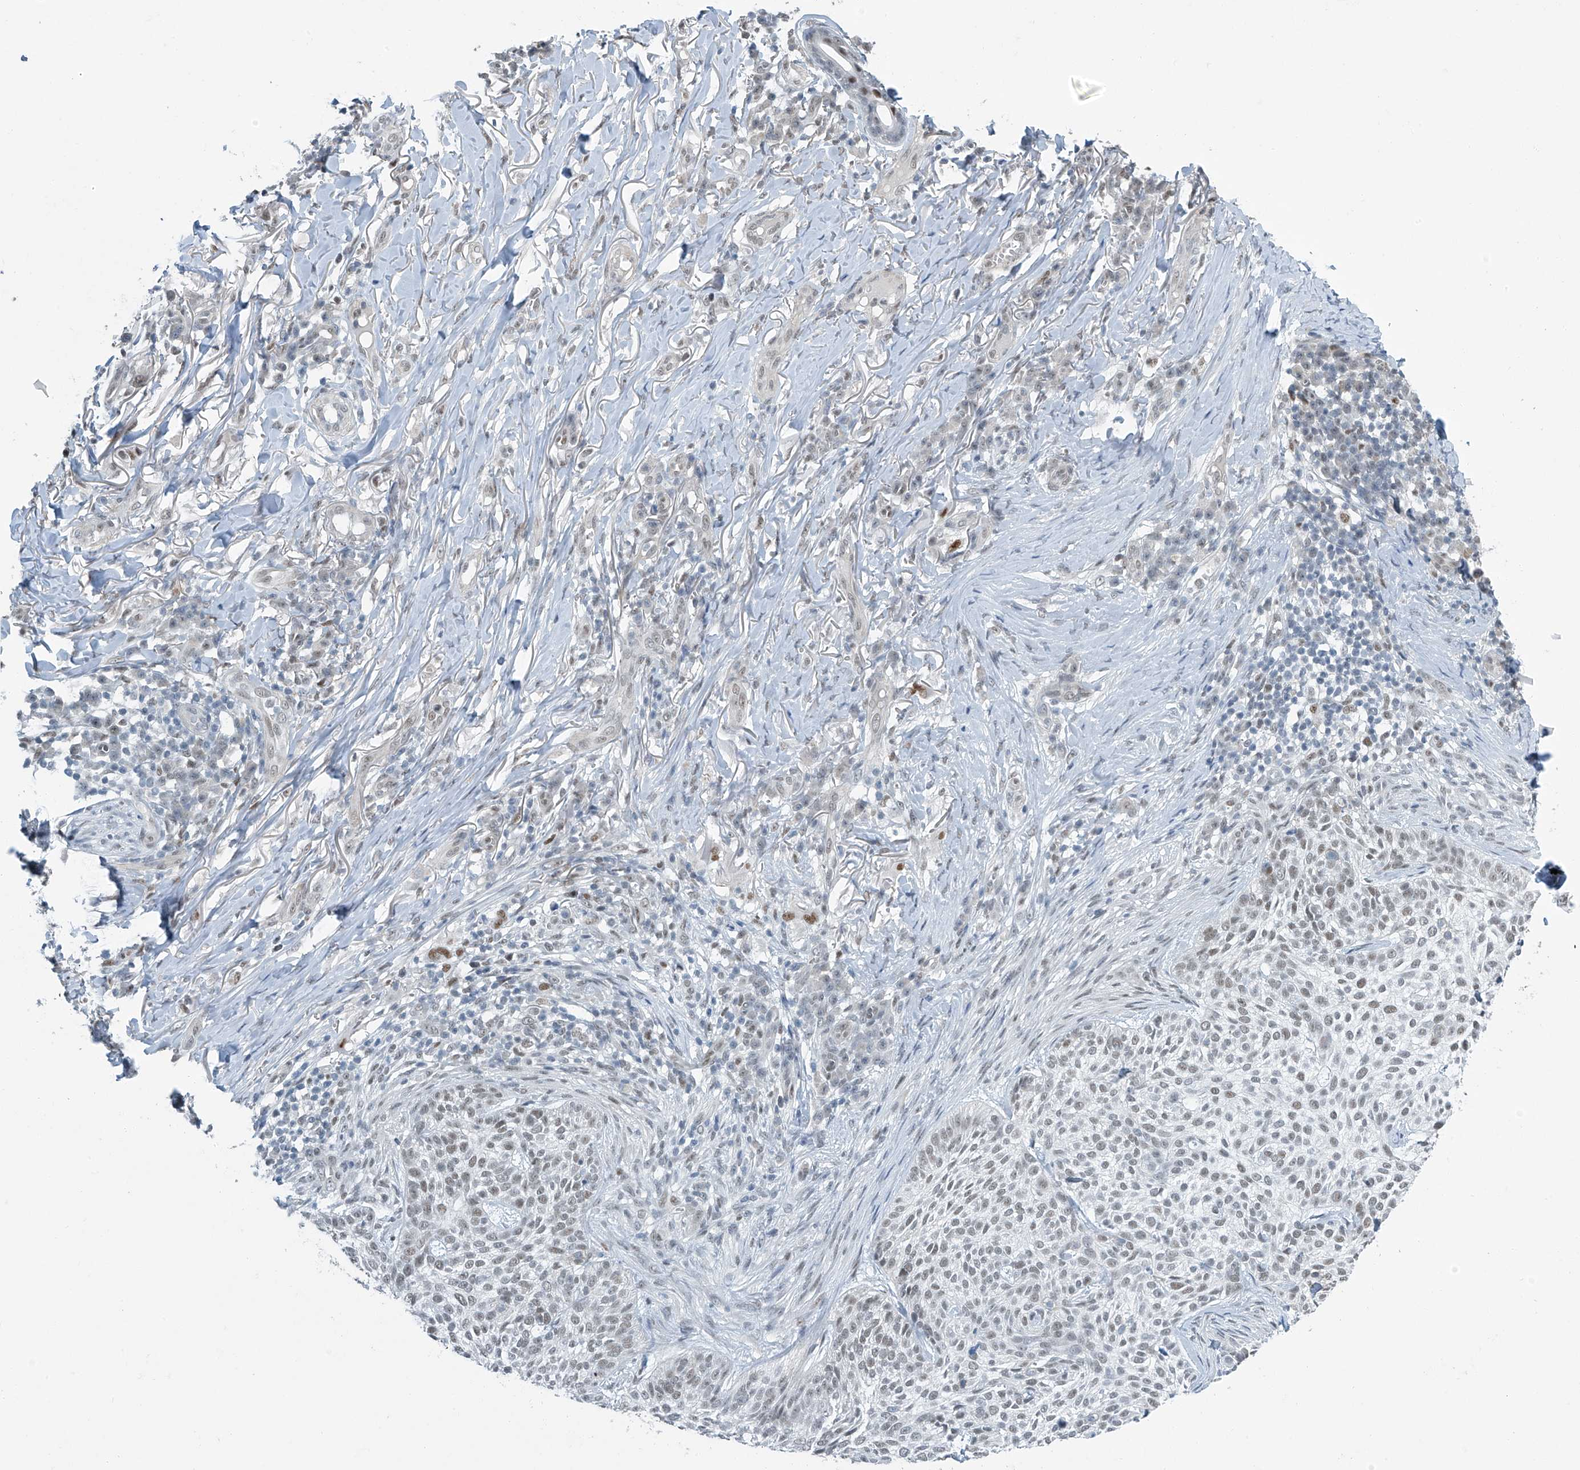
{"staining": {"intensity": "weak", "quantity": "25%-75%", "location": "nuclear"}, "tissue": "skin cancer", "cell_type": "Tumor cells", "image_type": "cancer", "snomed": [{"axis": "morphology", "description": "Basal cell carcinoma"}, {"axis": "topography", "description": "Skin"}], "caption": "Skin cancer (basal cell carcinoma) stained with a protein marker demonstrates weak staining in tumor cells.", "gene": "TAF8", "patient": {"sex": "female", "age": 64}}